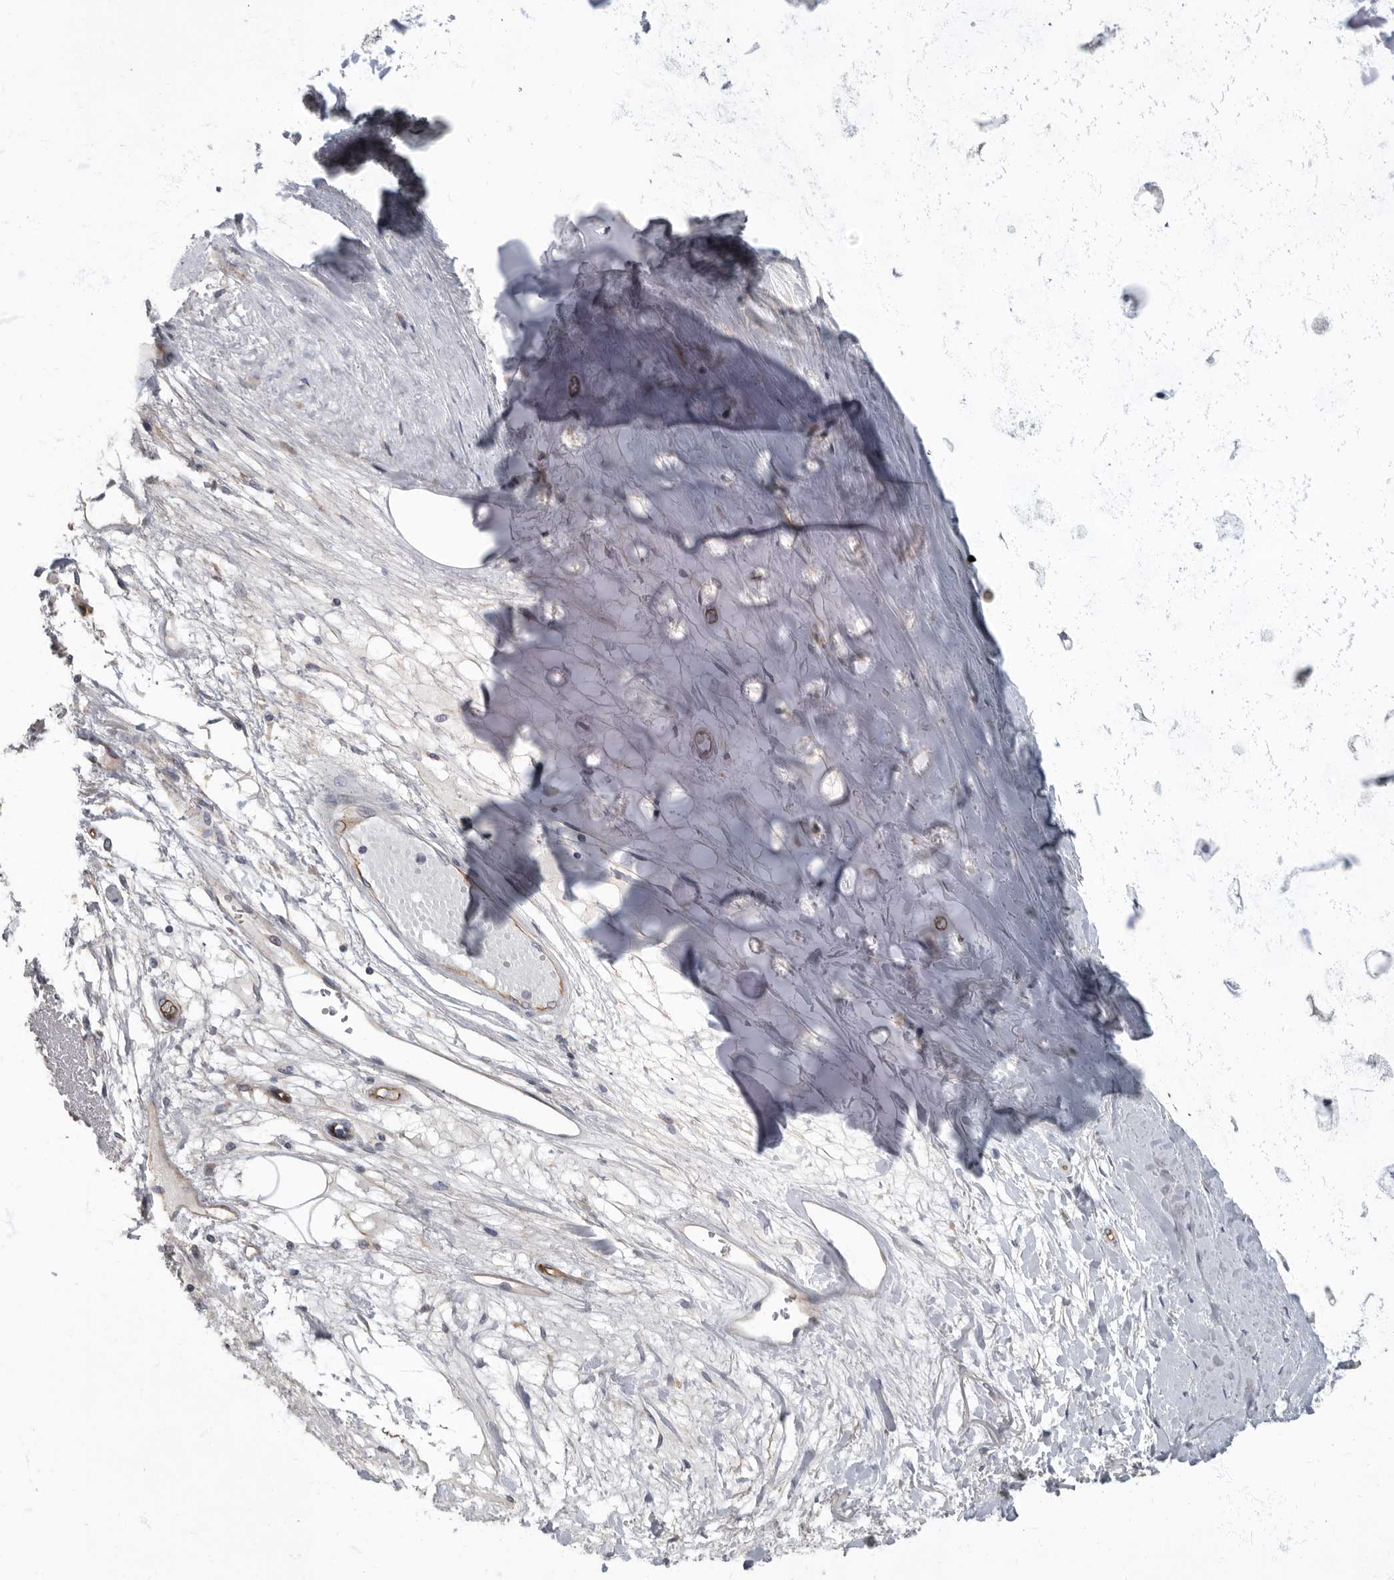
{"staining": {"intensity": "negative", "quantity": "none", "location": "none"}, "tissue": "adipose tissue", "cell_type": "Adipocytes", "image_type": "normal", "snomed": [{"axis": "morphology", "description": "Normal tissue, NOS"}, {"axis": "topography", "description": "Bronchus"}], "caption": "Immunohistochemistry (IHC) of normal human adipose tissue reveals no staining in adipocytes. Brightfield microscopy of IHC stained with DAB (3,3'-diaminobenzidine) (brown) and hematoxylin (blue), captured at high magnification.", "gene": "PDK1", "patient": {"sex": "male", "age": 66}}